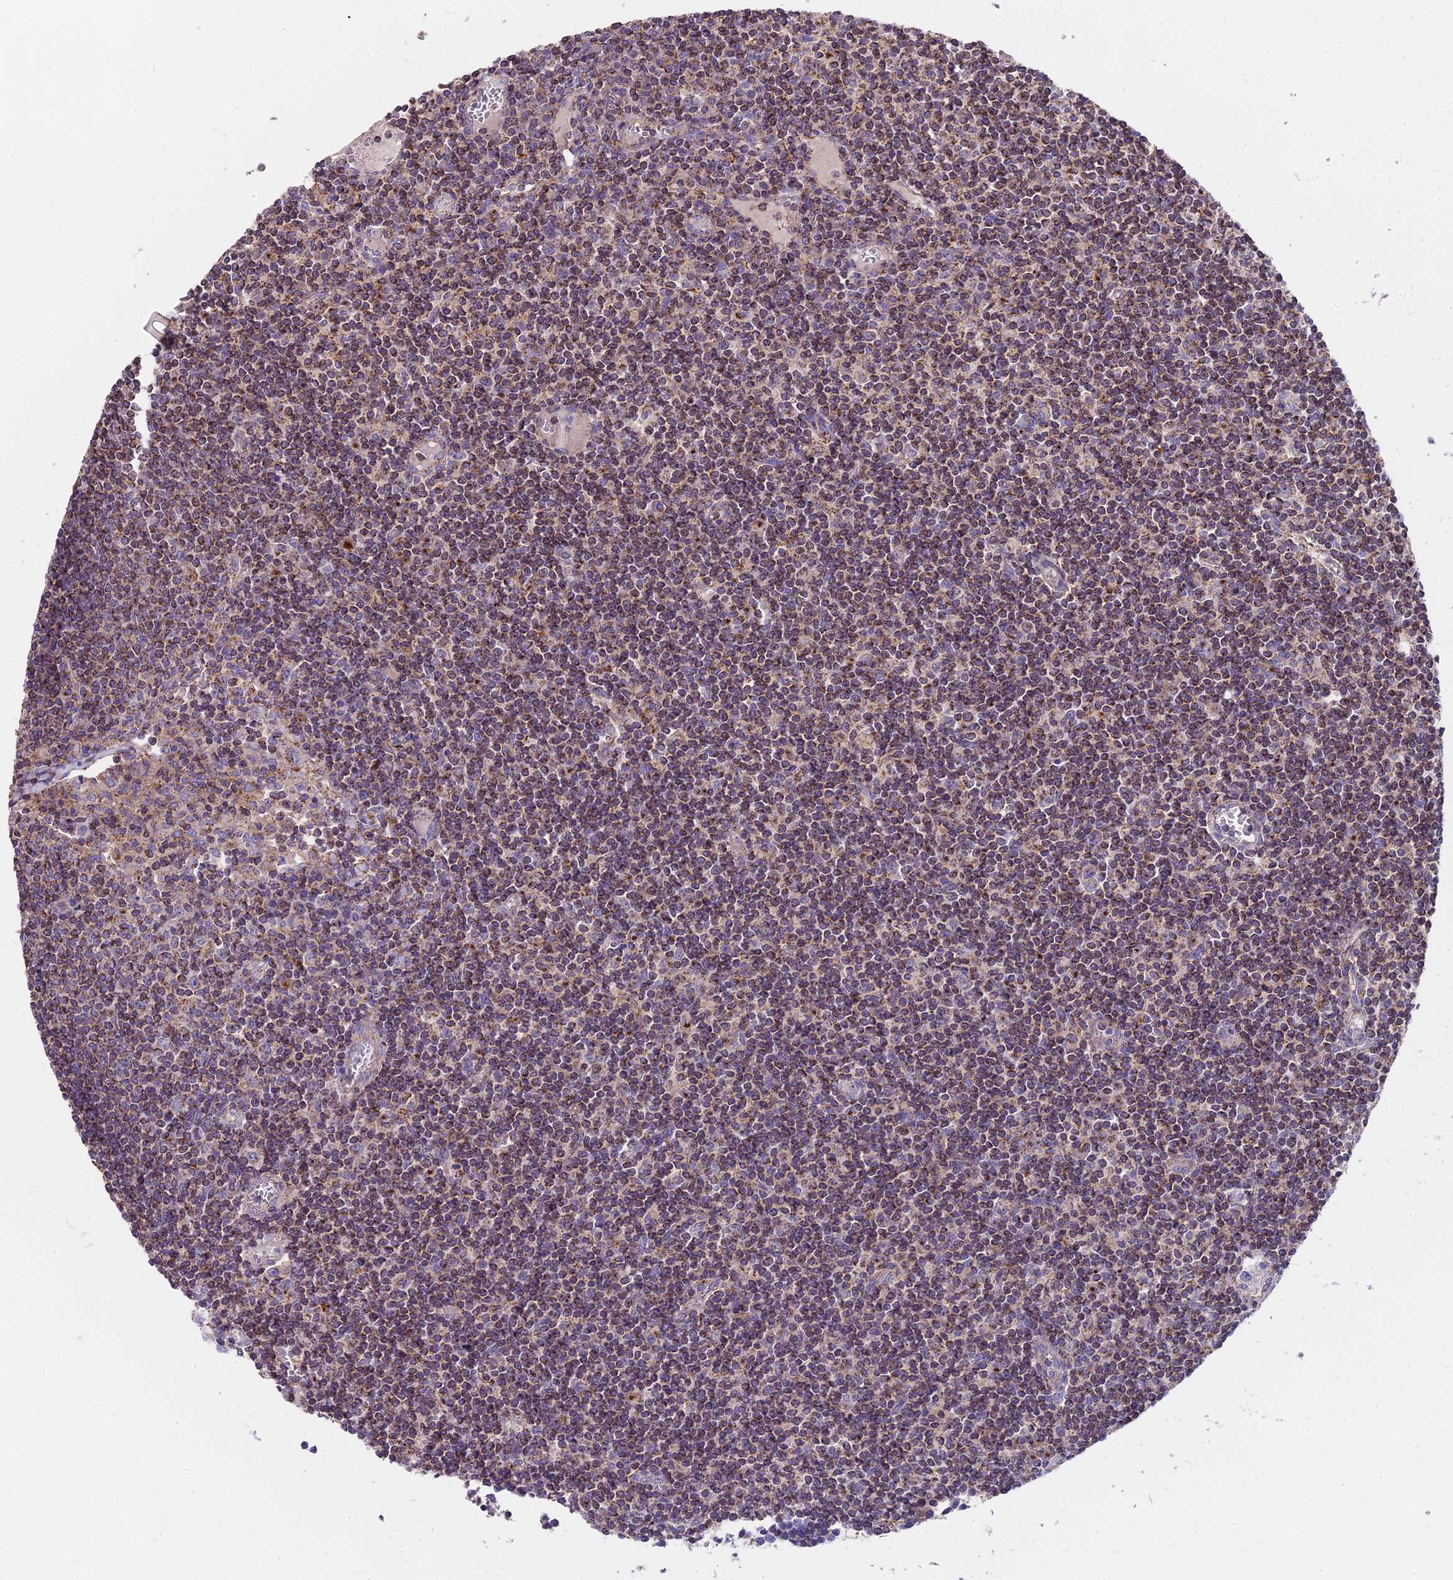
{"staining": {"intensity": "moderate", "quantity": "25%-75%", "location": "cytoplasmic/membranous"}, "tissue": "lymph node", "cell_type": "Germinal center cells", "image_type": "normal", "snomed": [{"axis": "morphology", "description": "Normal tissue, NOS"}, {"axis": "topography", "description": "Lymph node"}], "caption": "A micrograph of lymph node stained for a protein displays moderate cytoplasmic/membranous brown staining in germinal center cells.", "gene": "FRMPD1", "patient": {"sex": "female", "age": 55}}